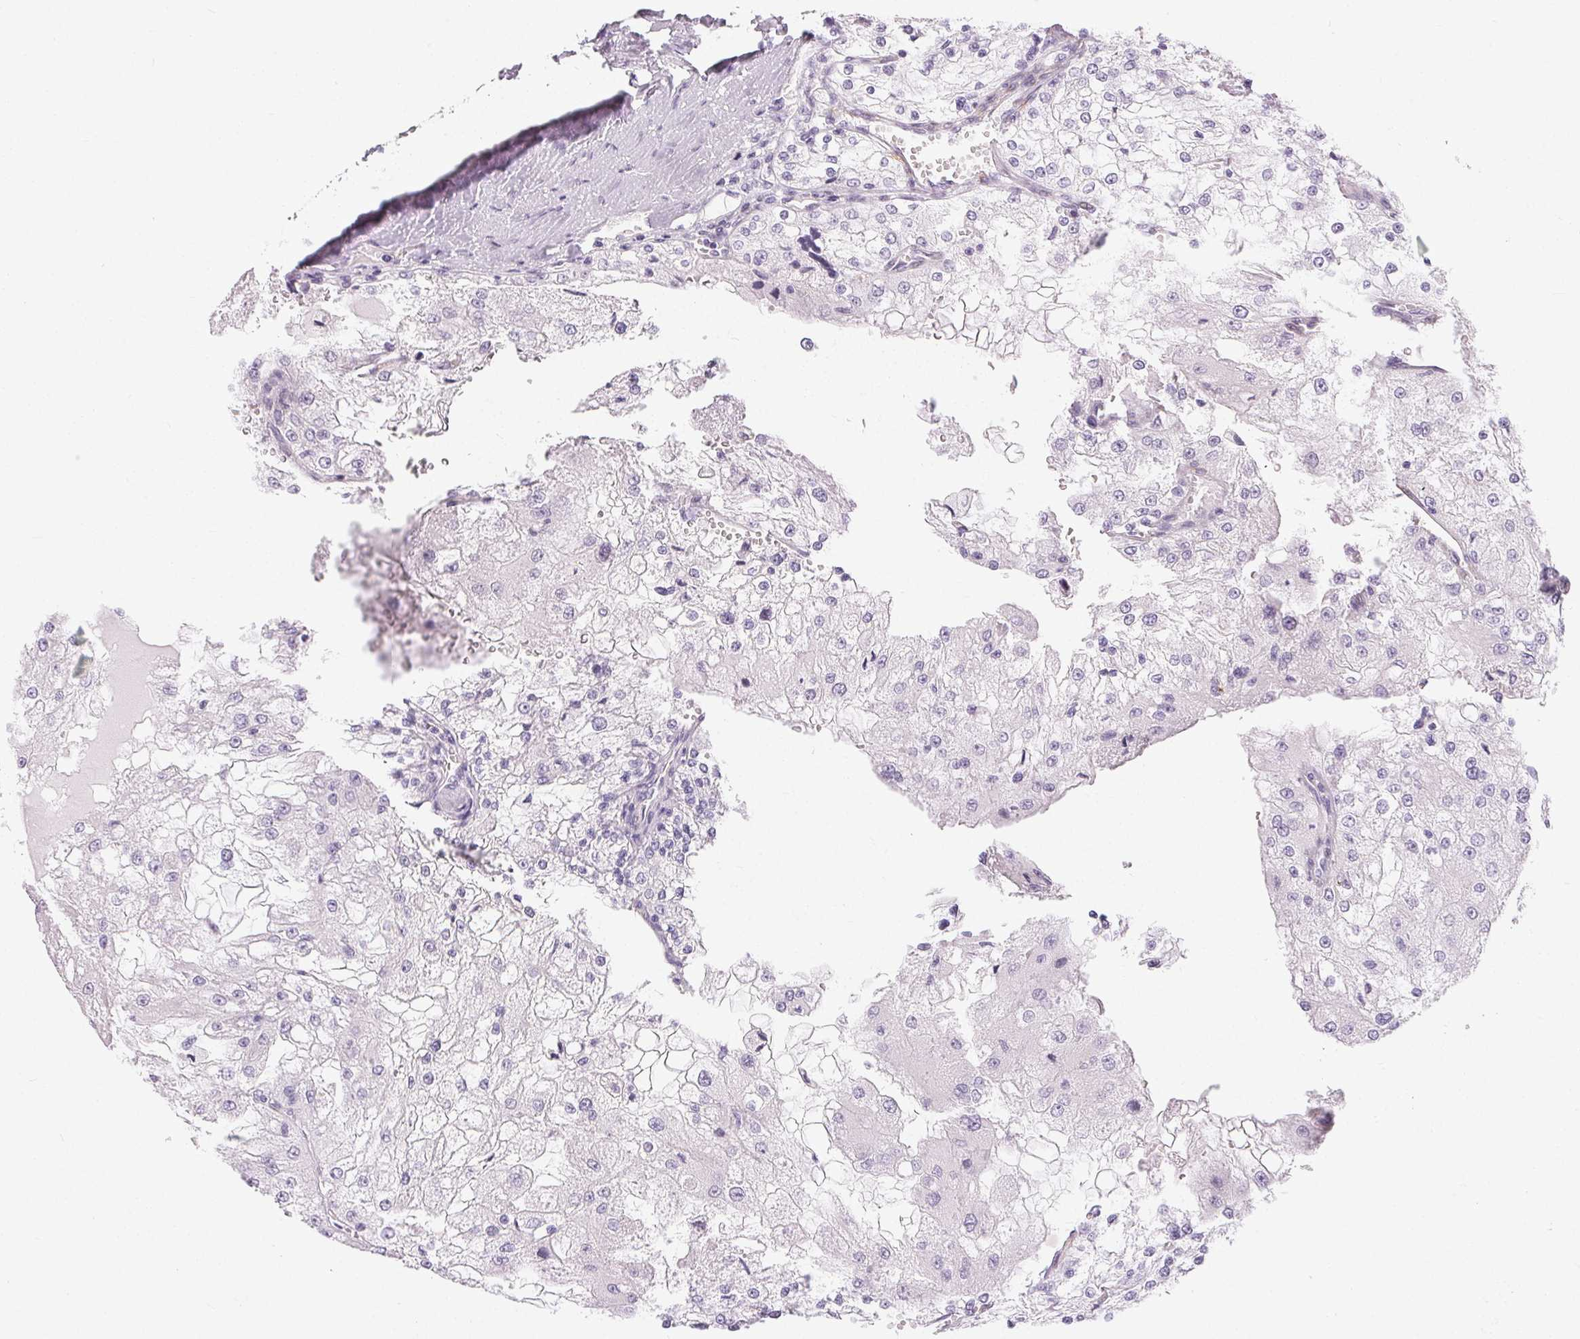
{"staining": {"intensity": "negative", "quantity": "none", "location": "none"}, "tissue": "renal cancer", "cell_type": "Tumor cells", "image_type": "cancer", "snomed": [{"axis": "morphology", "description": "Adenocarcinoma, NOS"}, {"axis": "topography", "description": "Kidney"}], "caption": "Tumor cells show no significant positivity in renal cancer.", "gene": "RPGRIP1", "patient": {"sex": "female", "age": 74}}